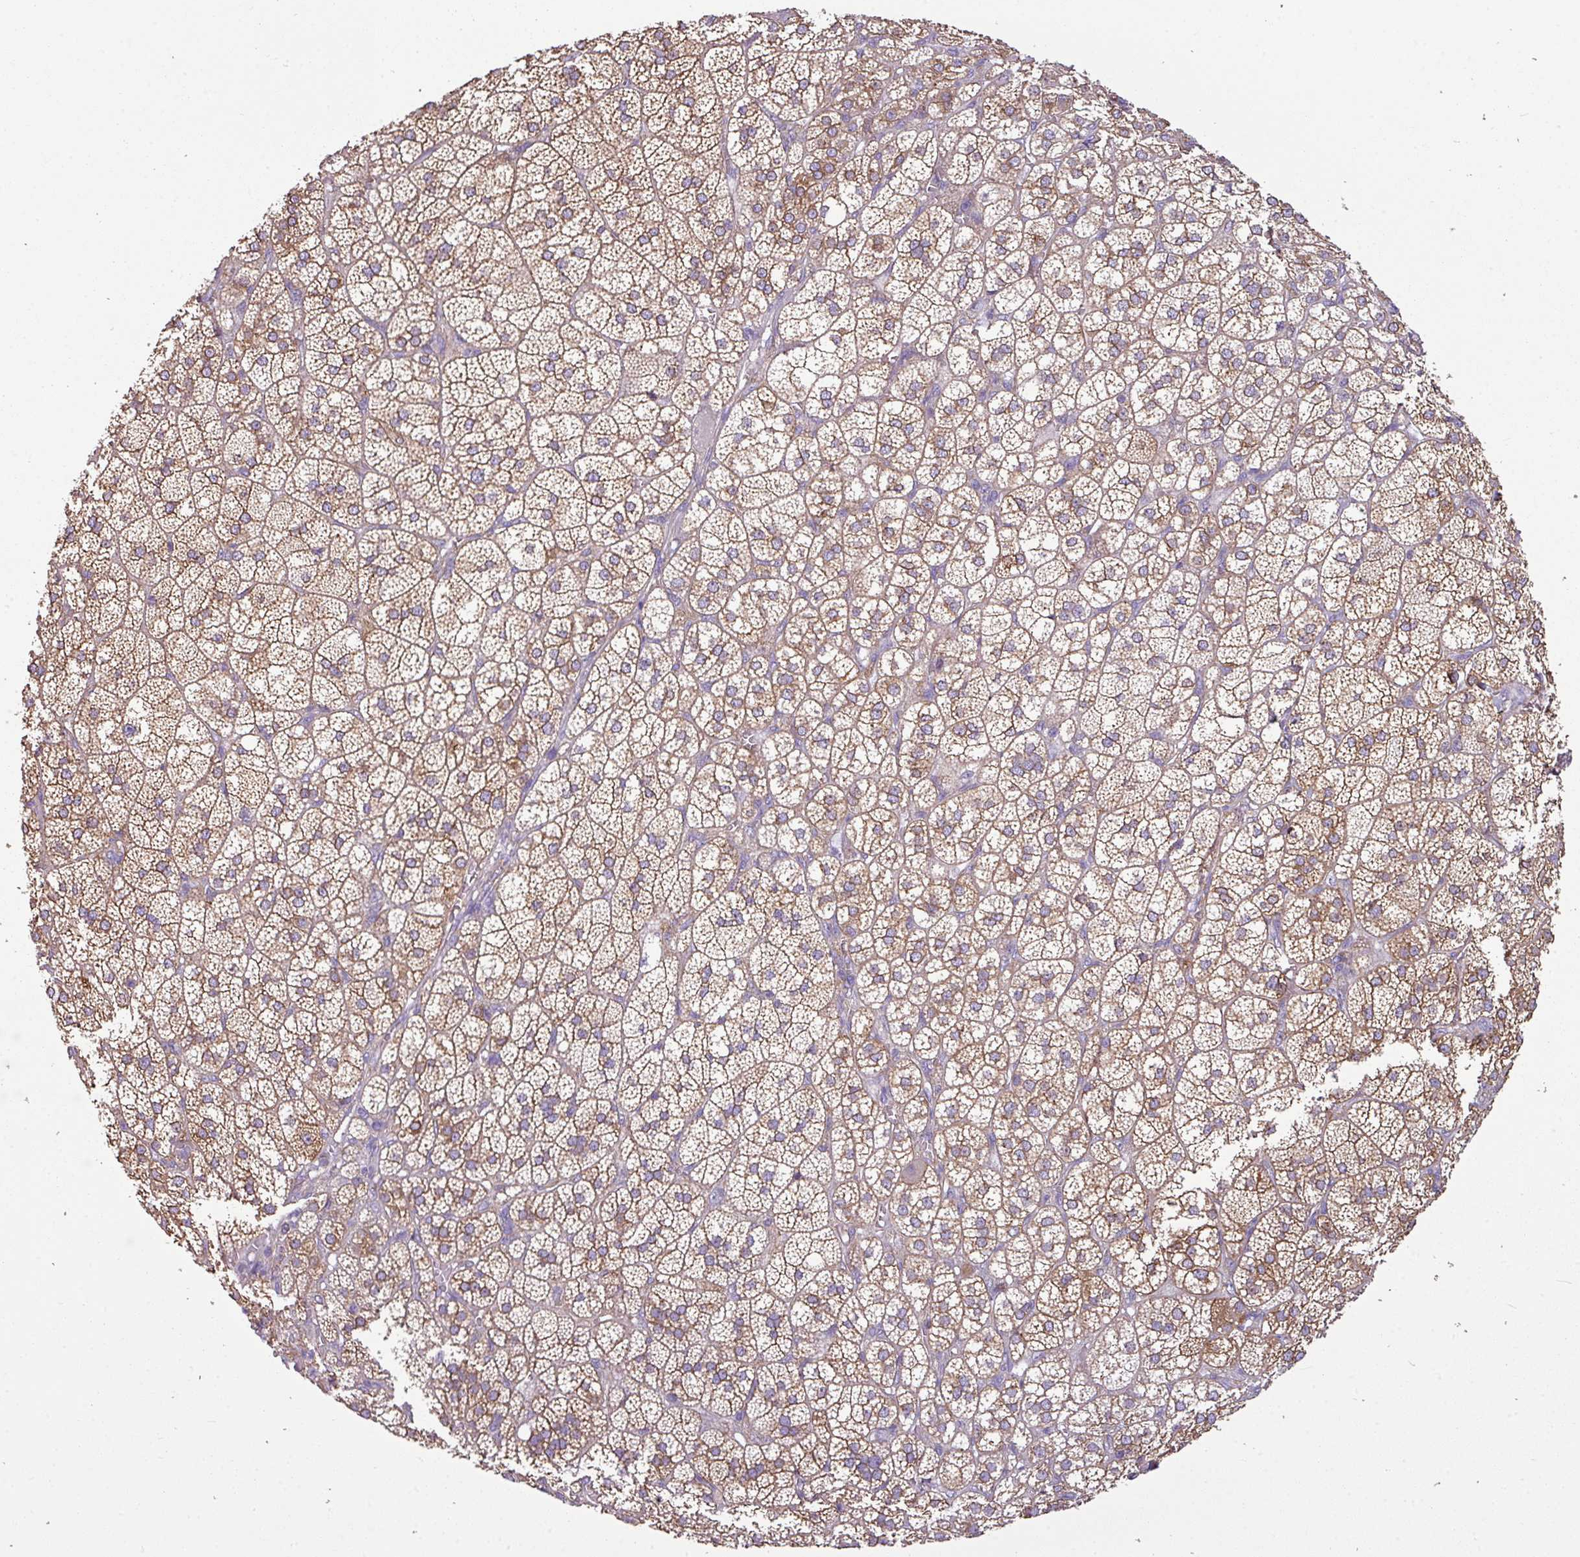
{"staining": {"intensity": "moderate", "quantity": "25%-75%", "location": "cytoplasmic/membranous"}, "tissue": "adrenal gland", "cell_type": "Glandular cells", "image_type": "normal", "snomed": [{"axis": "morphology", "description": "Normal tissue, NOS"}, {"axis": "topography", "description": "Adrenal gland"}], "caption": "Adrenal gland stained for a protein exhibits moderate cytoplasmic/membranous positivity in glandular cells.", "gene": "XNDC1N", "patient": {"sex": "female", "age": 60}}